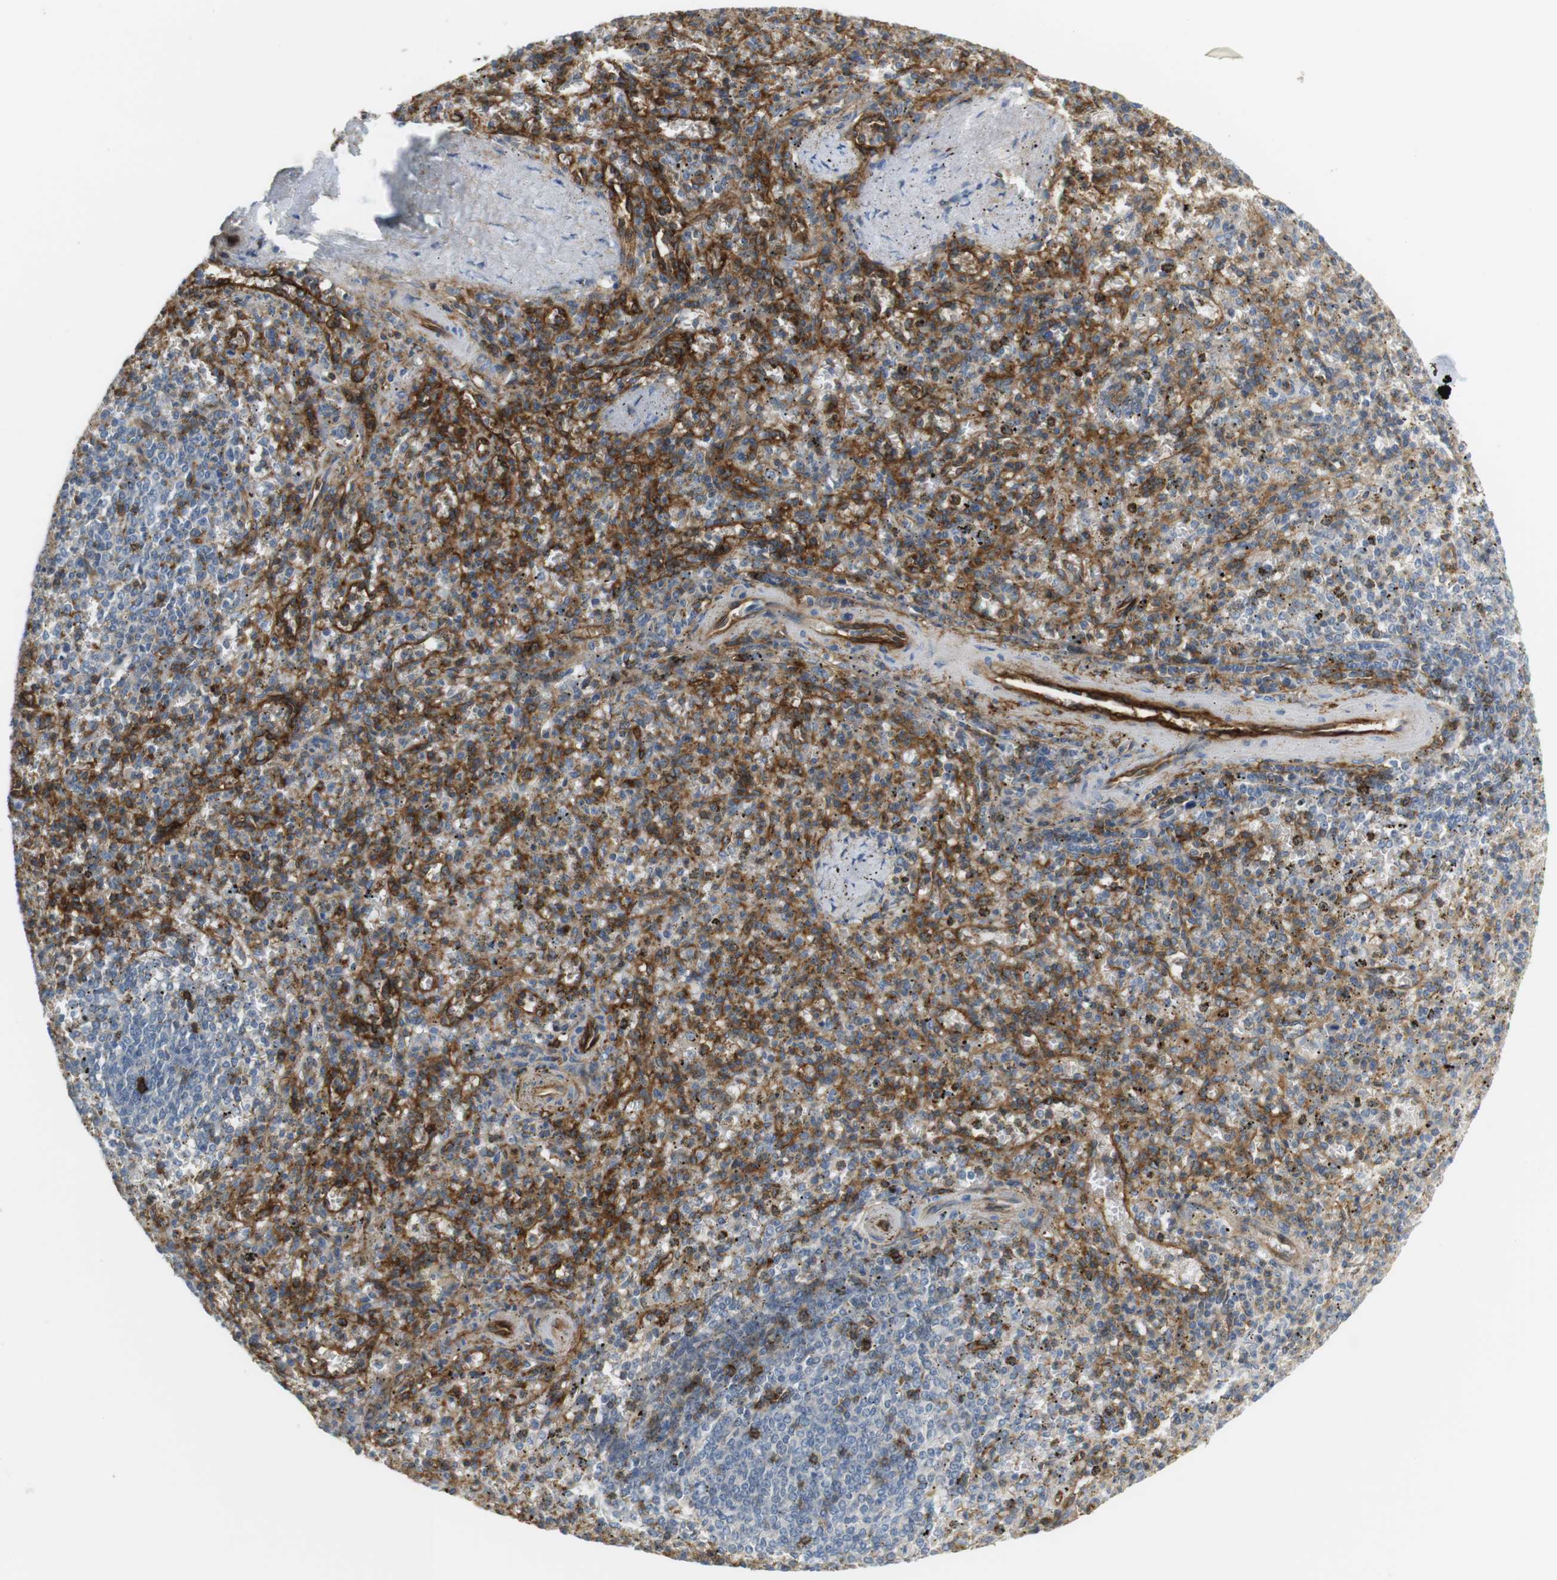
{"staining": {"intensity": "moderate", "quantity": "25%-75%", "location": "cytoplasmic/membranous"}, "tissue": "spleen", "cell_type": "Cells in red pulp", "image_type": "normal", "snomed": [{"axis": "morphology", "description": "Normal tissue, NOS"}, {"axis": "topography", "description": "Spleen"}], "caption": "Spleen stained with immunohistochemistry (IHC) shows moderate cytoplasmic/membranous staining in about 25%-75% of cells in red pulp. The protein of interest is shown in brown color, while the nuclei are stained blue.", "gene": "F2R", "patient": {"sex": "male", "age": 72}}